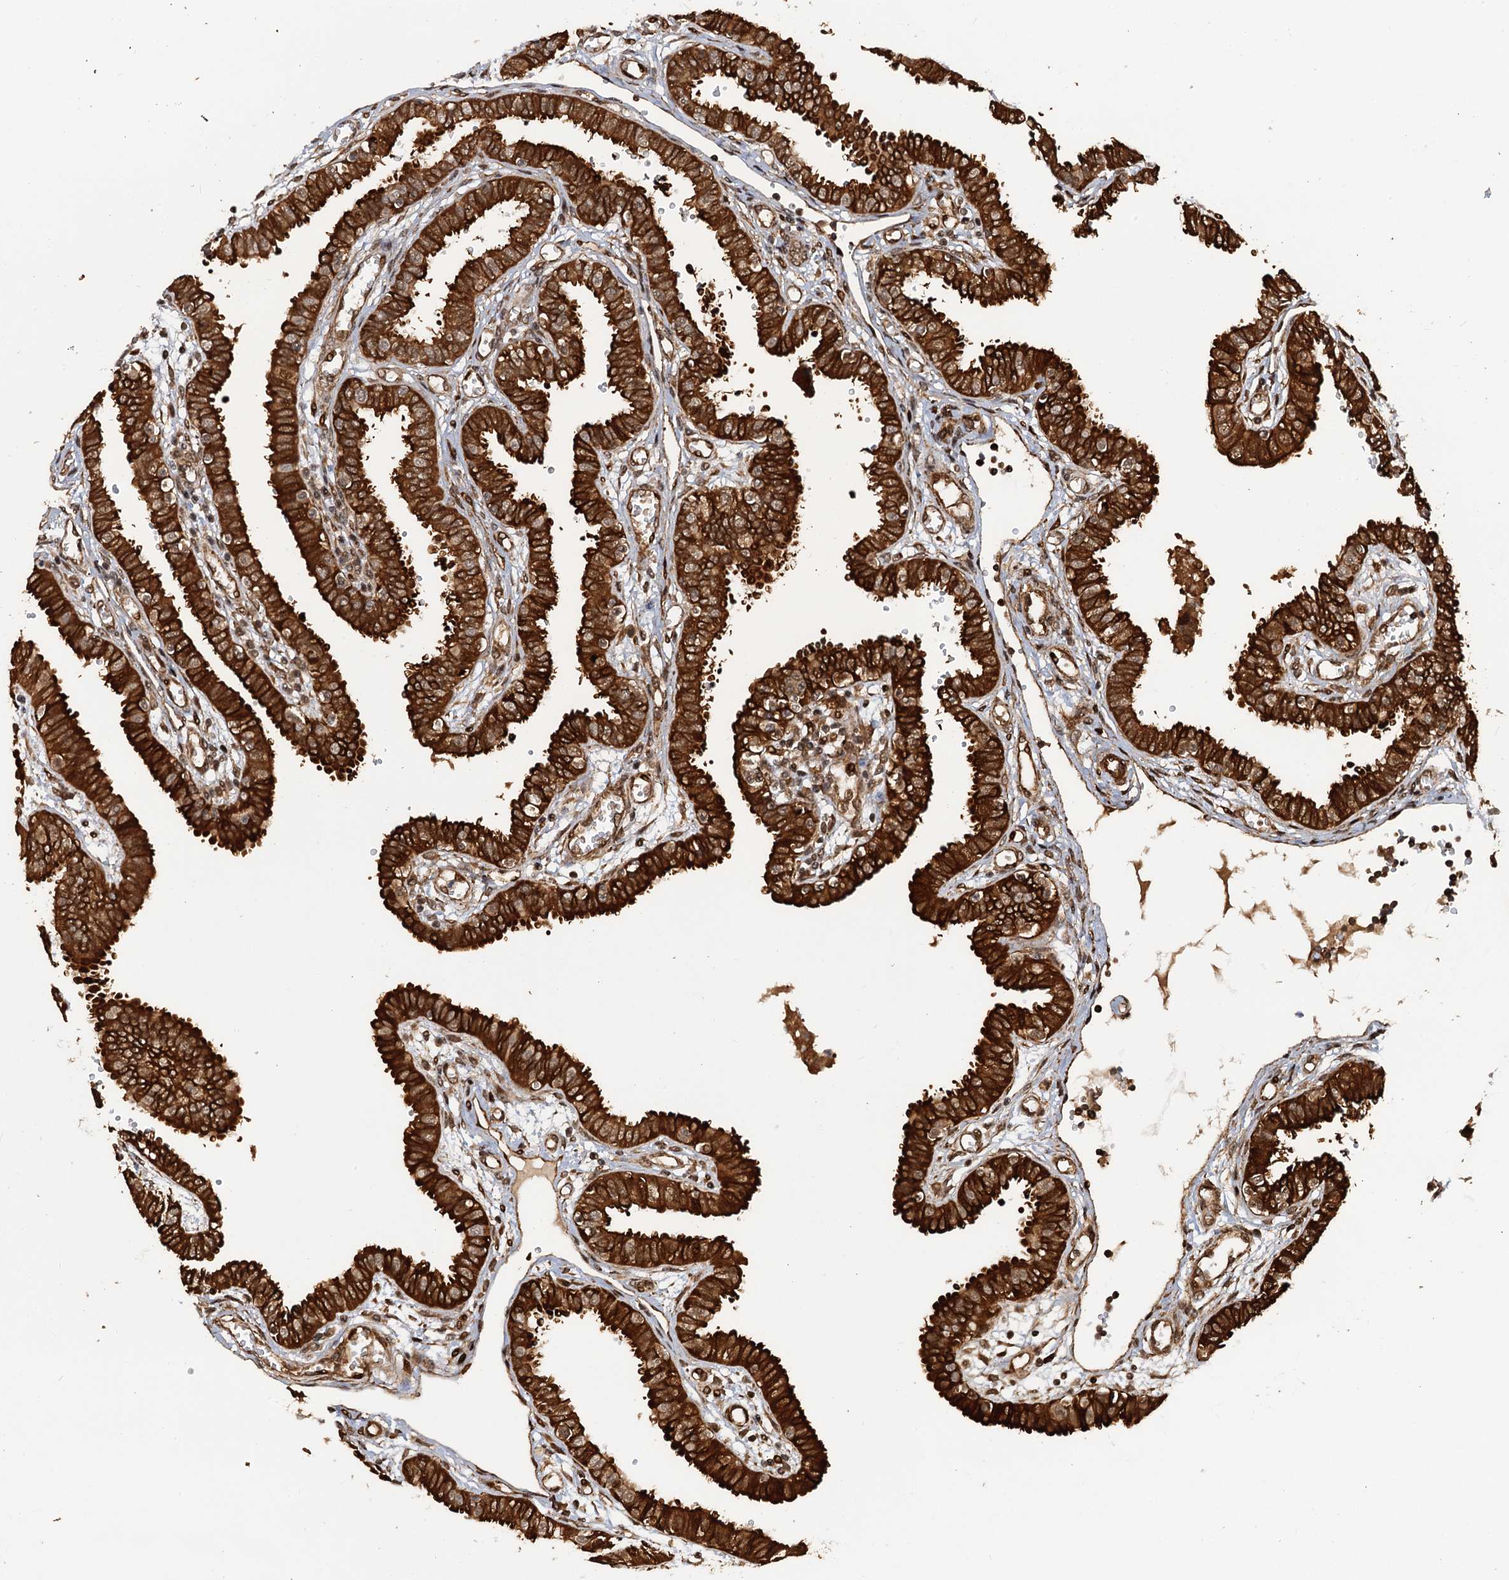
{"staining": {"intensity": "strong", "quantity": ">75%", "location": "cytoplasmic/membranous"}, "tissue": "fallopian tube", "cell_type": "Glandular cells", "image_type": "normal", "snomed": [{"axis": "morphology", "description": "Normal tissue, NOS"}, {"axis": "topography", "description": "Fallopian tube"}], "caption": "Immunohistochemical staining of benign fallopian tube reveals >75% levels of strong cytoplasmic/membranous protein expression in approximately >75% of glandular cells.", "gene": "SNRNP25", "patient": {"sex": "female", "age": 32}}